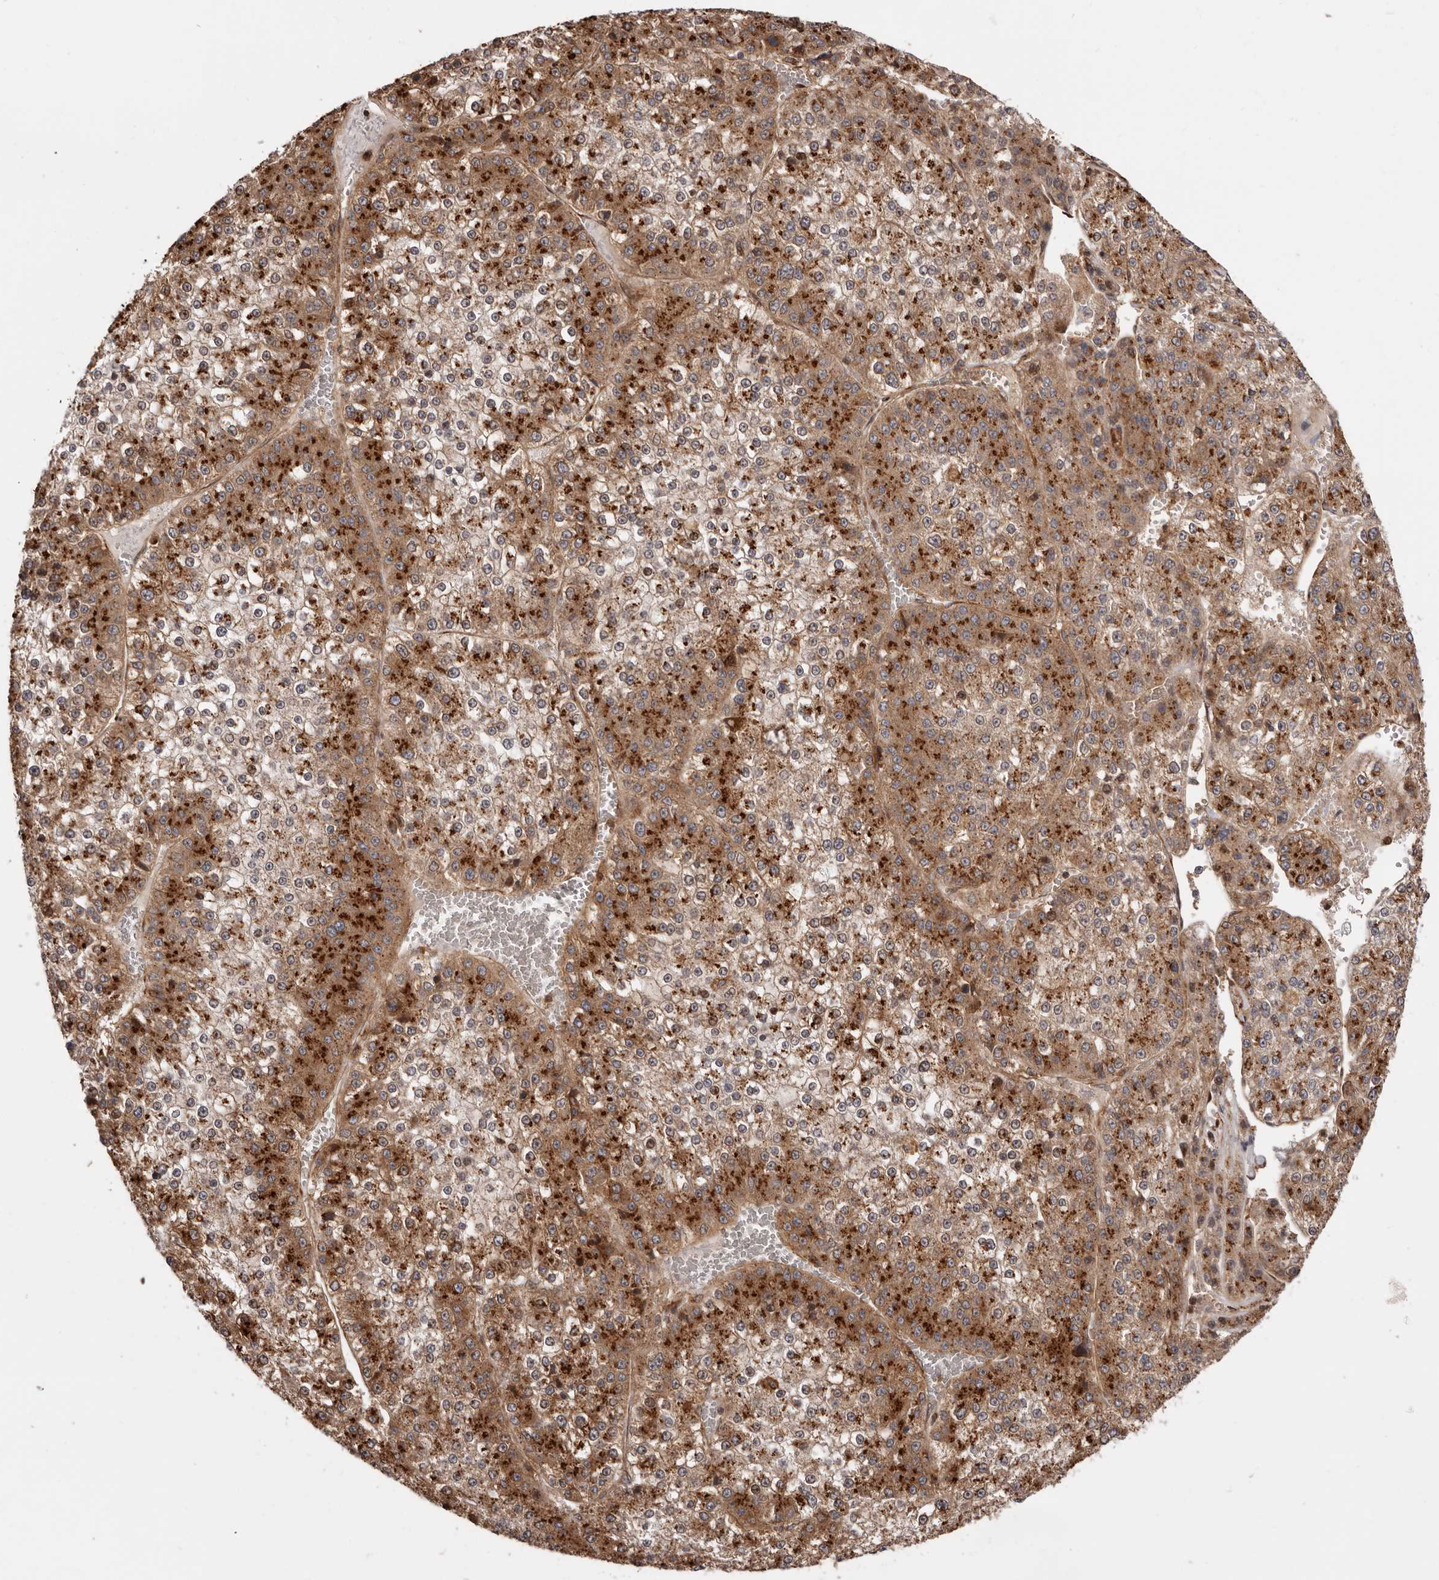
{"staining": {"intensity": "strong", "quantity": ">75%", "location": "cytoplasmic/membranous"}, "tissue": "liver cancer", "cell_type": "Tumor cells", "image_type": "cancer", "snomed": [{"axis": "morphology", "description": "Carcinoma, Hepatocellular, NOS"}, {"axis": "topography", "description": "Liver"}], "caption": "Immunohistochemical staining of human liver hepatocellular carcinoma exhibits high levels of strong cytoplasmic/membranous protein expression in approximately >75% of tumor cells.", "gene": "GPR27", "patient": {"sex": "female", "age": 73}}